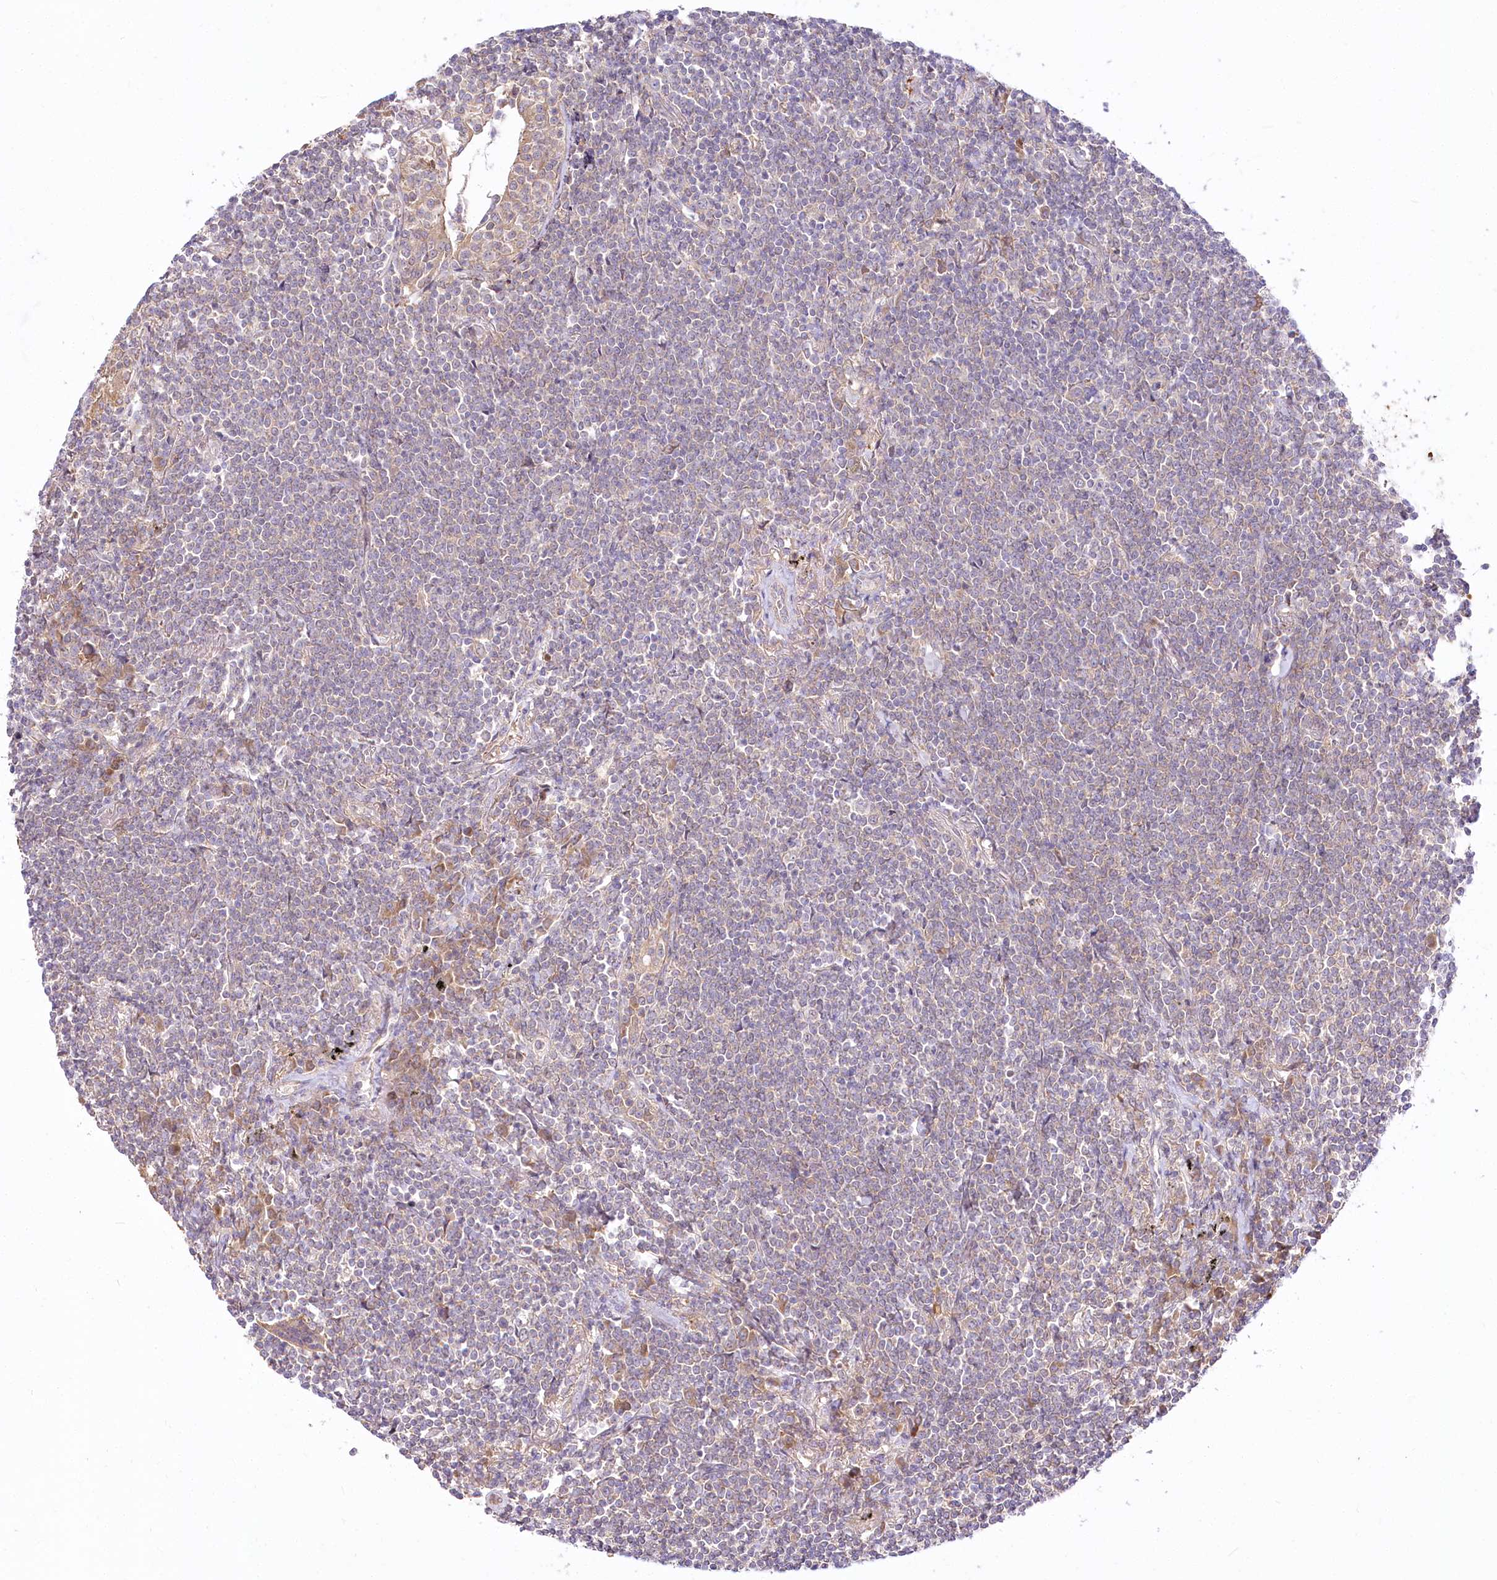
{"staining": {"intensity": "negative", "quantity": "none", "location": "none"}, "tissue": "lymphoma", "cell_type": "Tumor cells", "image_type": "cancer", "snomed": [{"axis": "morphology", "description": "Malignant lymphoma, non-Hodgkin's type, Low grade"}, {"axis": "topography", "description": "Lung"}], "caption": "Tumor cells show no significant protein expression in lymphoma. Nuclei are stained in blue.", "gene": "PYROXD1", "patient": {"sex": "female", "age": 71}}